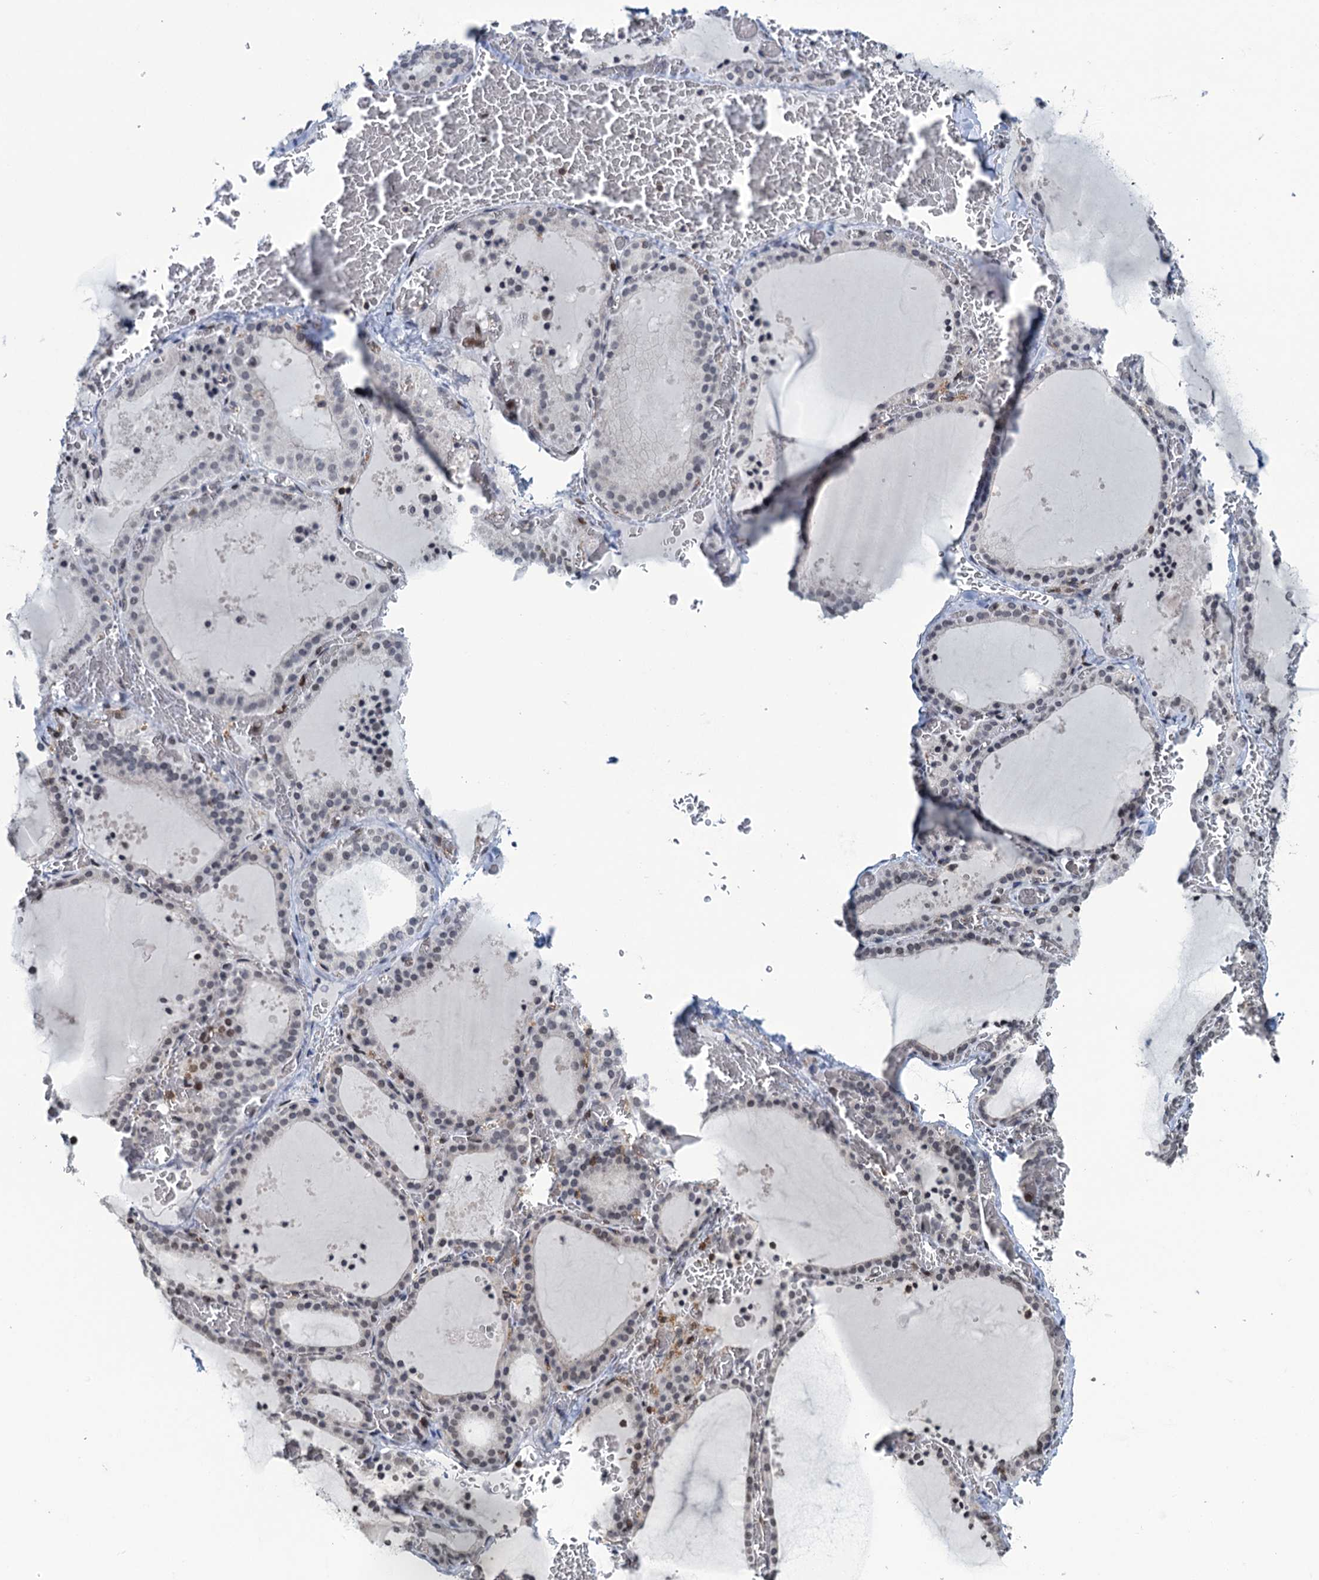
{"staining": {"intensity": "negative", "quantity": "none", "location": "none"}, "tissue": "thyroid gland", "cell_type": "Glandular cells", "image_type": "normal", "snomed": [{"axis": "morphology", "description": "Normal tissue, NOS"}, {"axis": "topography", "description": "Thyroid gland"}], "caption": "Immunohistochemistry (IHC) image of unremarkable thyroid gland stained for a protein (brown), which reveals no staining in glandular cells. (Immunohistochemistry (IHC), brightfield microscopy, high magnification).", "gene": "FYB1", "patient": {"sex": "female", "age": 39}}